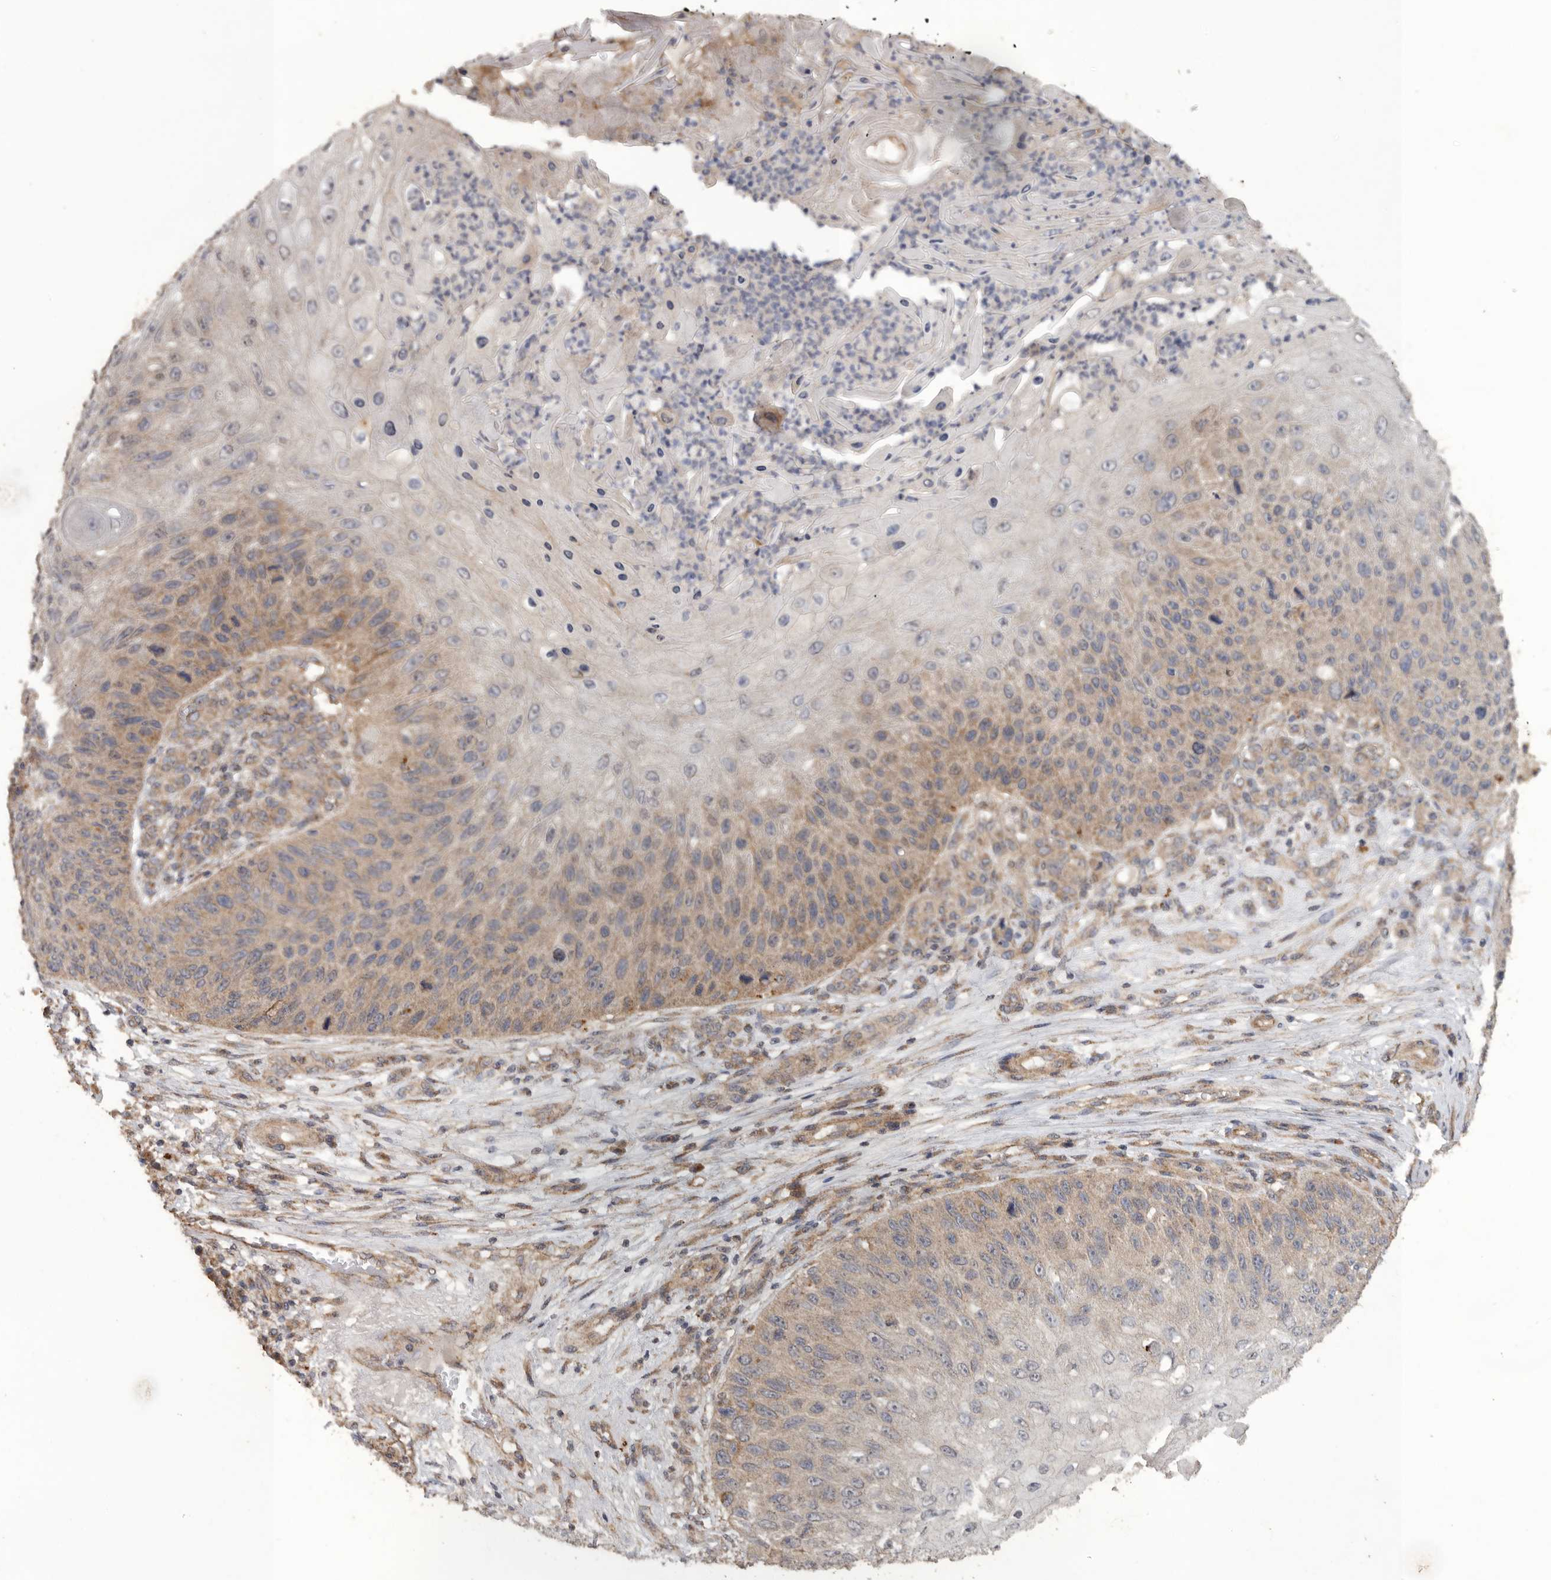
{"staining": {"intensity": "weak", "quantity": ">75%", "location": "cytoplasmic/membranous"}, "tissue": "skin cancer", "cell_type": "Tumor cells", "image_type": "cancer", "snomed": [{"axis": "morphology", "description": "Squamous cell carcinoma, NOS"}, {"axis": "topography", "description": "Skin"}], "caption": "DAB immunohistochemical staining of human skin squamous cell carcinoma shows weak cytoplasmic/membranous protein staining in approximately >75% of tumor cells. Immunohistochemistry stains the protein of interest in brown and the nuclei are stained blue.", "gene": "PODXL2", "patient": {"sex": "female", "age": 88}}